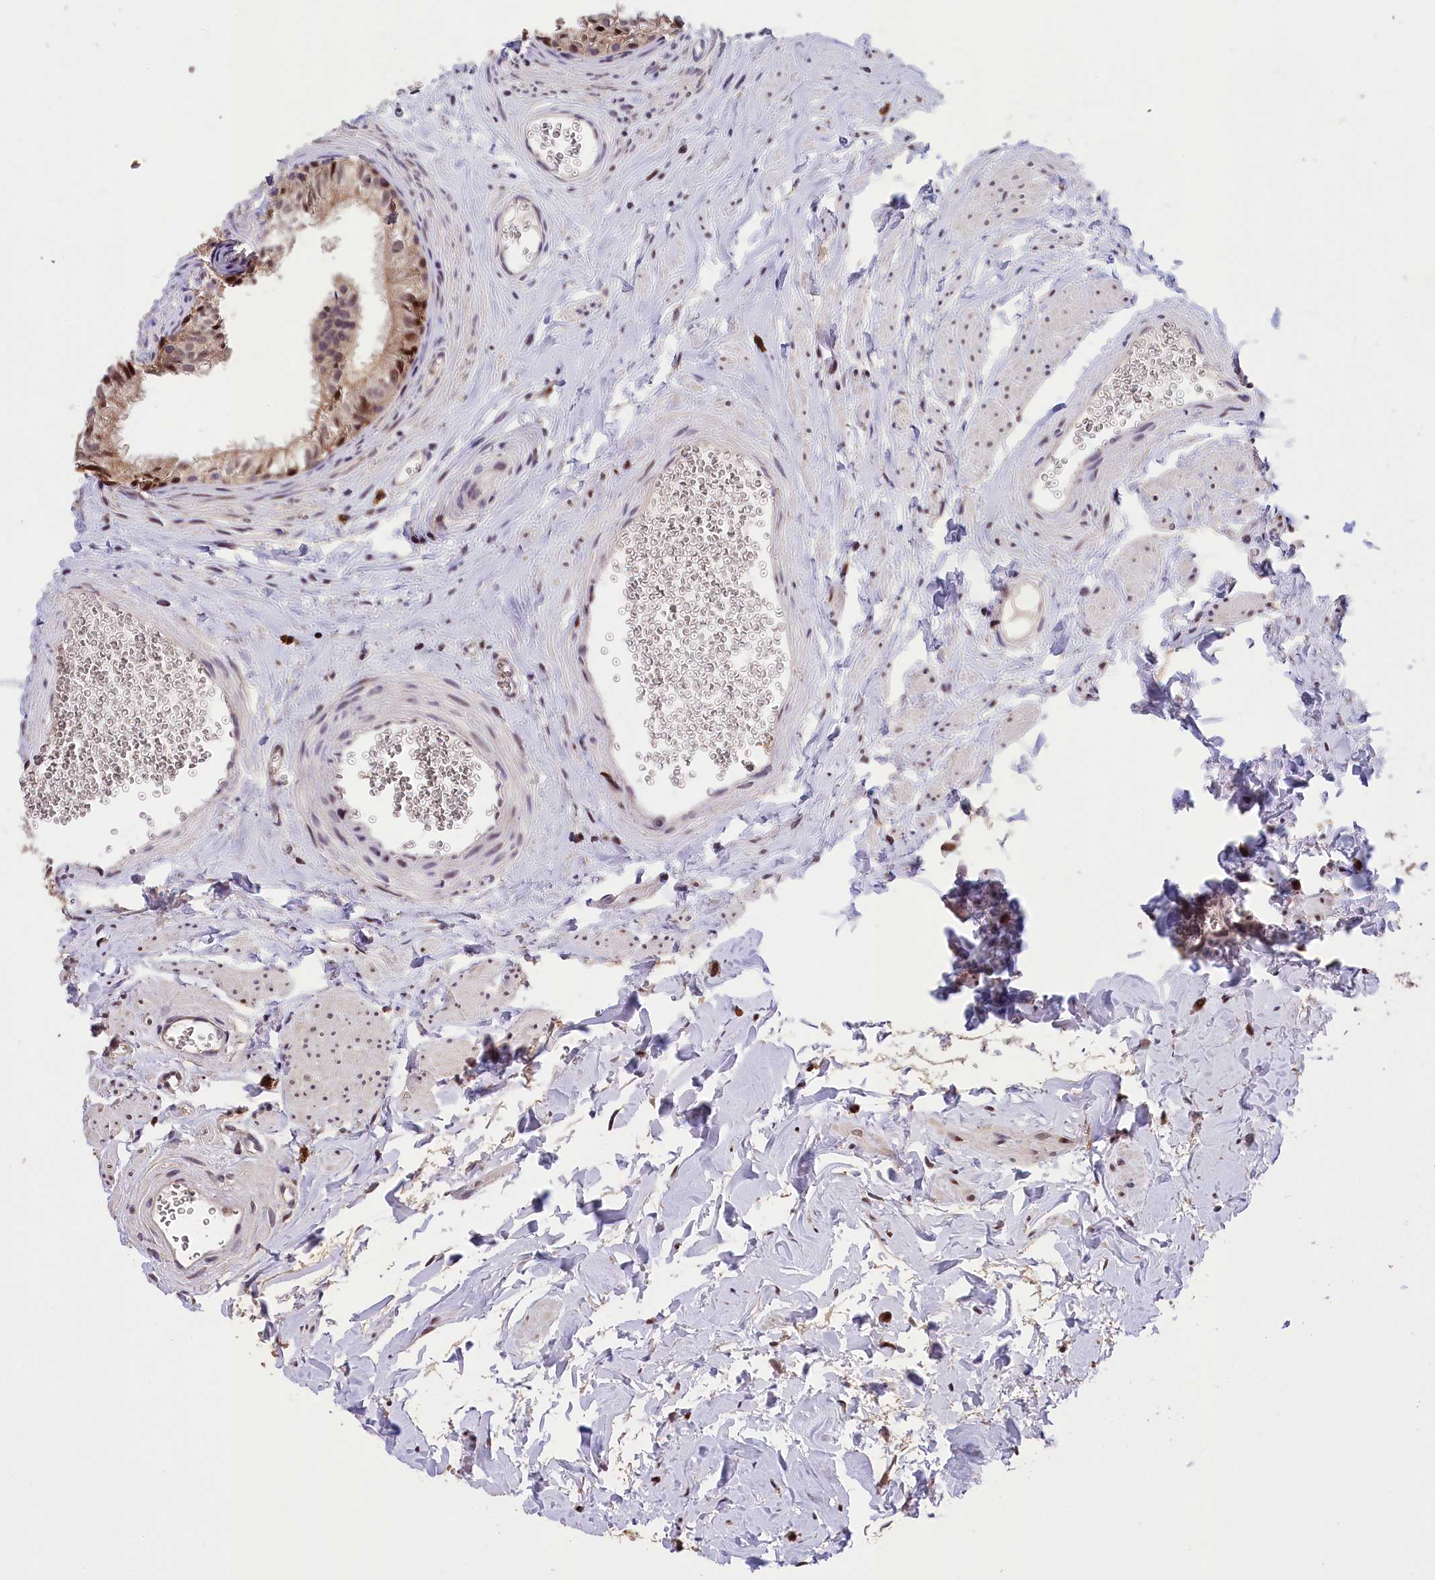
{"staining": {"intensity": "moderate", "quantity": "25%-75%", "location": "cytoplasmic/membranous,nuclear"}, "tissue": "epididymis", "cell_type": "Glandular cells", "image_type": "normal", "snomed": [{"axis": "morphology", "description": "Normal tissue, NOS"}, {"axis": "topography", "description": "Epididymis"}], "caption": "Protein staining of normal epididymis exhibits moderate cytoplasmic/membranous,nuclear staining in about 25%-75% of glandular cells.", "gene": "PHAF1", "patient": {"sex": "male", "age": 36}}